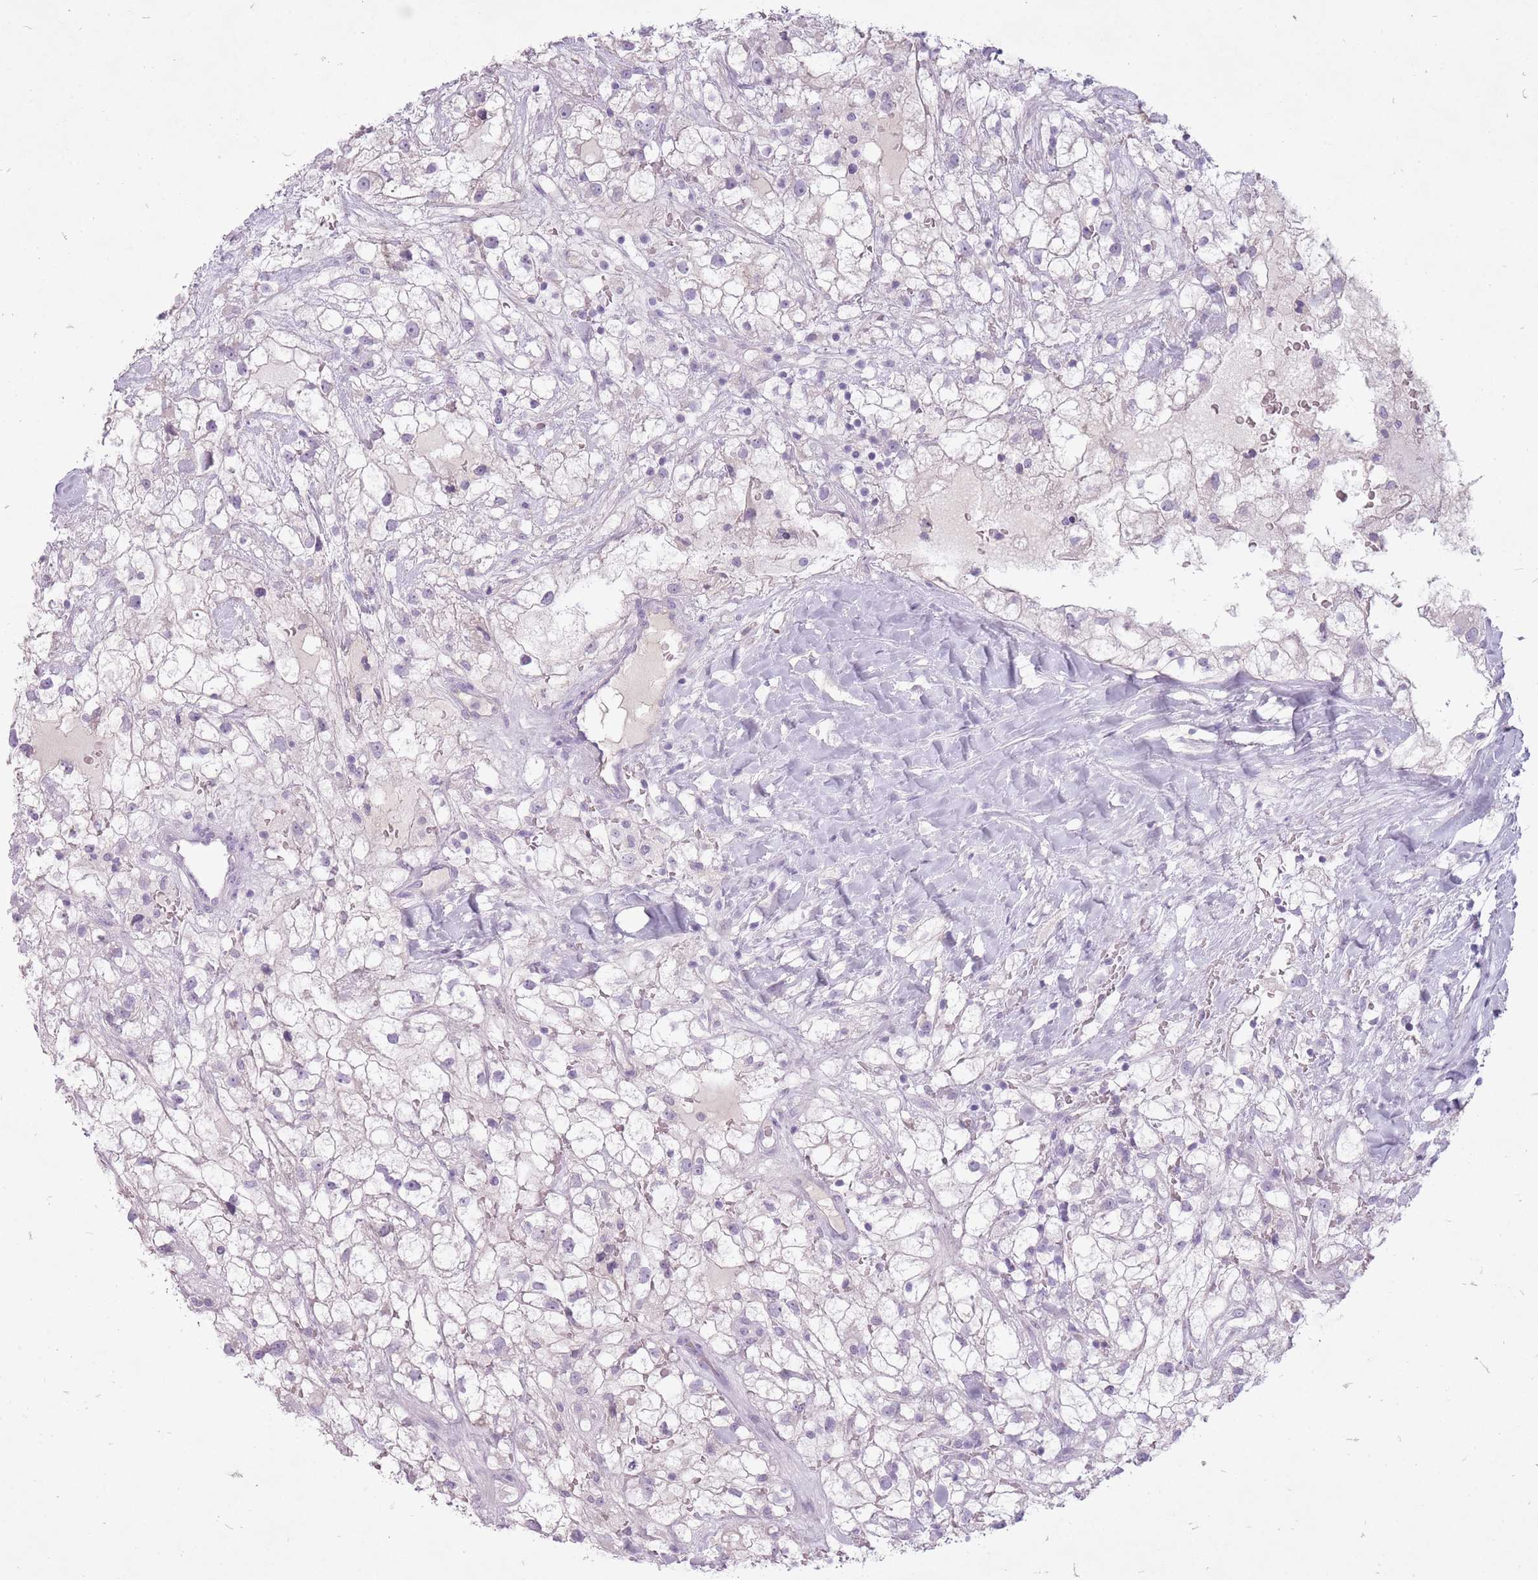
{"staining": {"intensity": "negative", "quantity": "none", "location": "none"}, "tissue": "renal cancer", "cell_type": "Tumor cells", "image_type": "cancer", "snomed": [{"axis": "morphology", "description": "Adenocarcinoma, NOS"}, {"axis": "topography", "description": "Kidney"}], "caption": "Tumor cells are negative for protein expression in human renal adenocarcinoma. The staining was performed using DAB (3,3'-diaminobenzidine) to visualize the protein expression in brown, while the nuclei were stained in blue with hematoxylin (Magnification: 20x).", "gene": "FAM43B", "patient": {"sex": "male", "age": 59}}